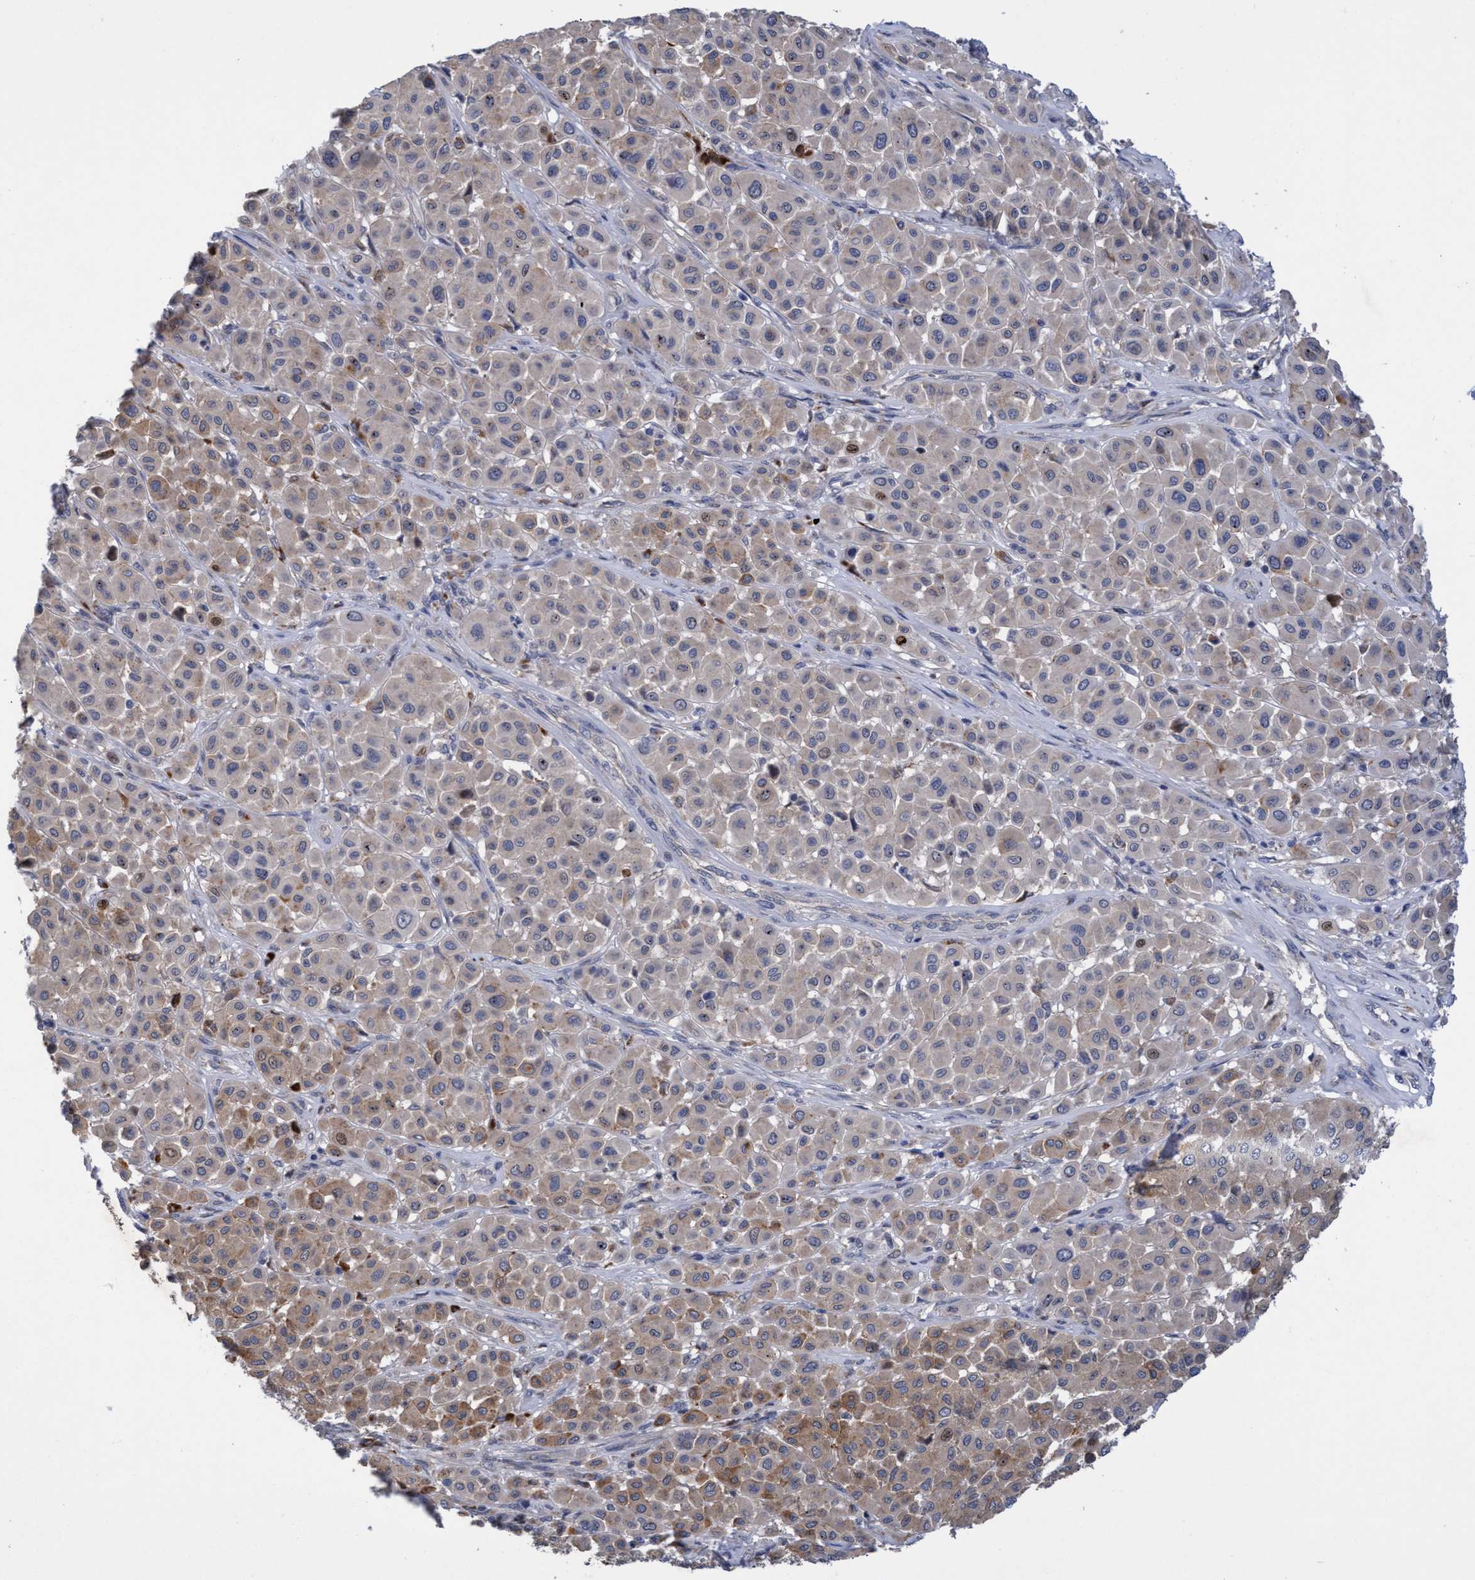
{"staining": {"intensity": "moderate", "quantity": "25%-75%", "location": "cytoplasmic/membranous"}, "tissue": "melanoma", "cell_type": "Tumor cells", "image_type": "cancer", "snomed": [{"axis": "morphology", "description": "Malignant melanoma, Metastatic site"}, {"axis": "topography", "description": "Soft tissue"}], "caption": "High-power microscopy captured an immunohistochemistry (IHC) photomicrograph of malignant melanoma (metastatic site), revealing moderate cytoplasmic/membranous positivity in approximately 25%-75% of tumor cells. (IHC, brightfield microscopy, high magnification).", "gene": "SEMA4D", "patient": {"sex": "male", "age": 41}}